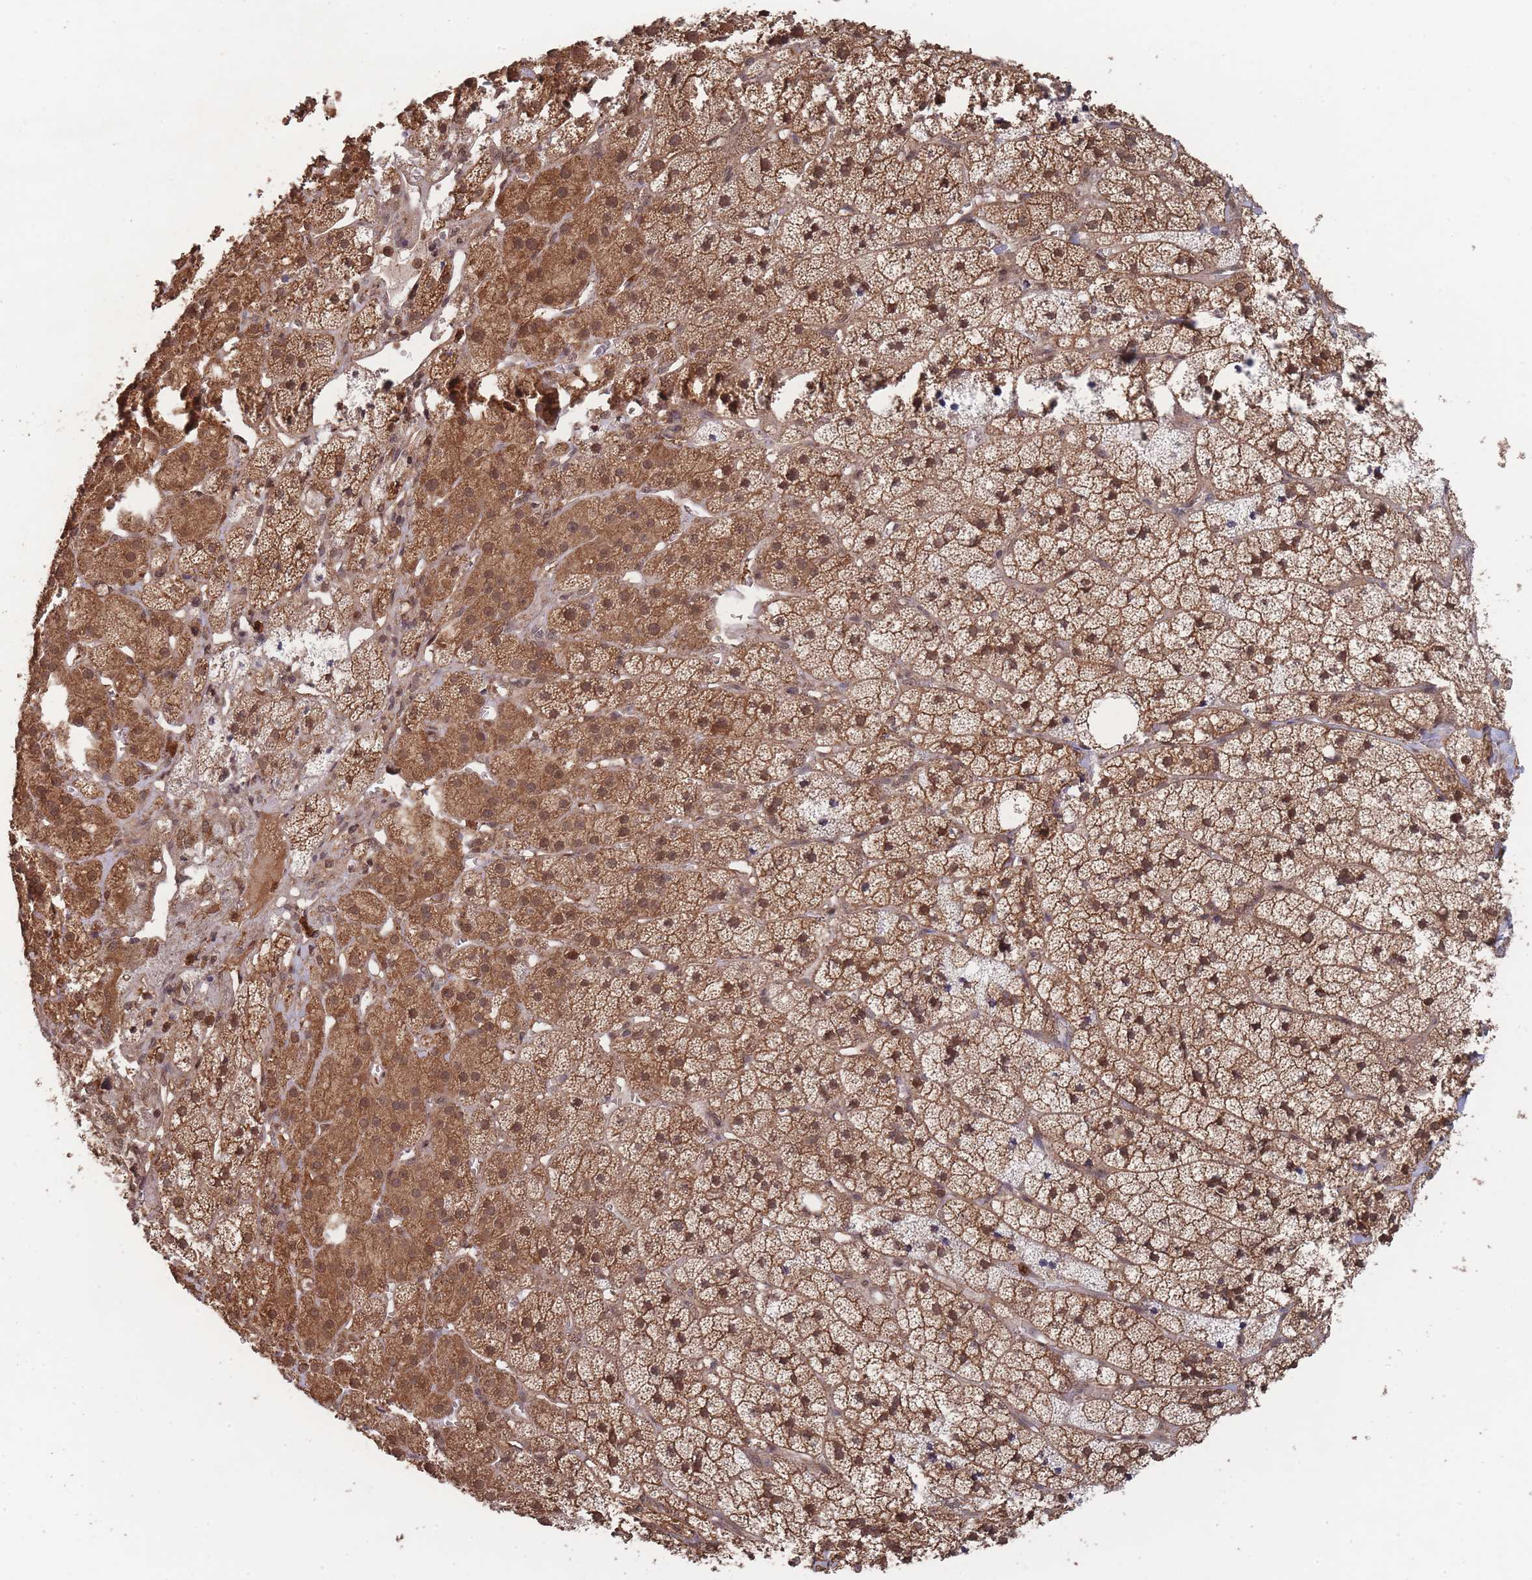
{"staining": {"intensity": "moderate", "quantity": ">75%", "location": "cytoplasmic/membranous,nuclear"}, "tissue": "adrenal gland", "cell_type": "Glandular cells", "image_type": "normal", "snomed": [{"axis": "morphology", "description": "Normal tissue, NOS"}, {"axis": "topography", "description": "Adrenal gland"}], "caption": "A photomicrograph of human adrenal gland stained for a protein exhibits moderate cytoplasmic/membranous,nuclear brown staining in glandular cells.", "gene": "SF3B1", "patient": {"sex": "female", "age": 52}}